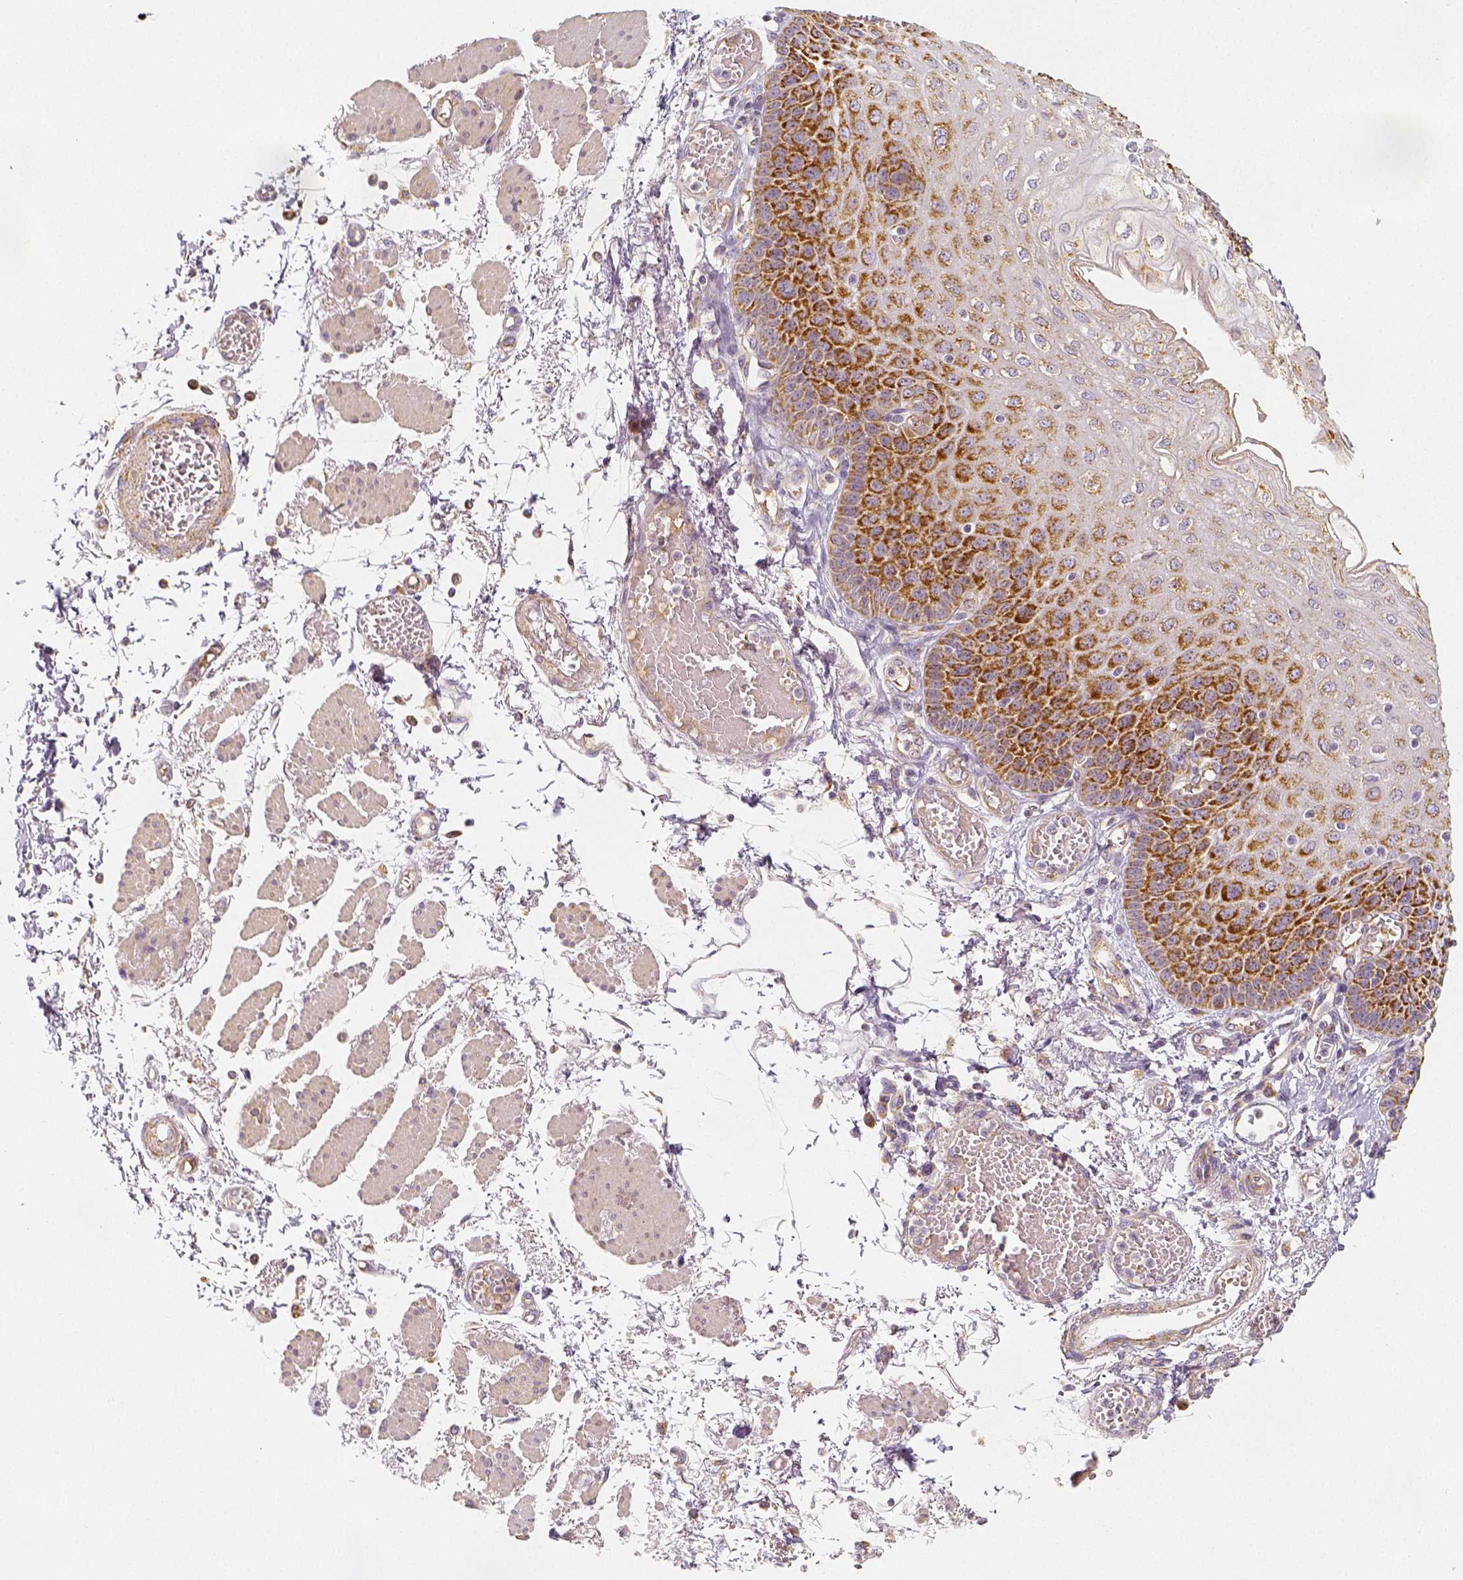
{"staining": {"intensity": "strong", "quantity": ">75%", "location": "cytoplasmic/membranous"}, "tissue": "esophagus", "cell_type": "Squamous epithelial cells", "image_type": "normal", "snomed": [{"axis": "morphology", "description": "Normal tissue, NOS"}, {"axis": "morphology", "description": "Adenocarcinoma, NOS"}, {"axis": "topography", "description": "Esophagus"}], "caption": "IHC of benign human esophagus demonstrates high levels of strong cytoplasmic/membranous staining in about >75% of squamous epithelial cells.", "gene": "PGAM5", "patient": {"sex": "male", "age": 81}}